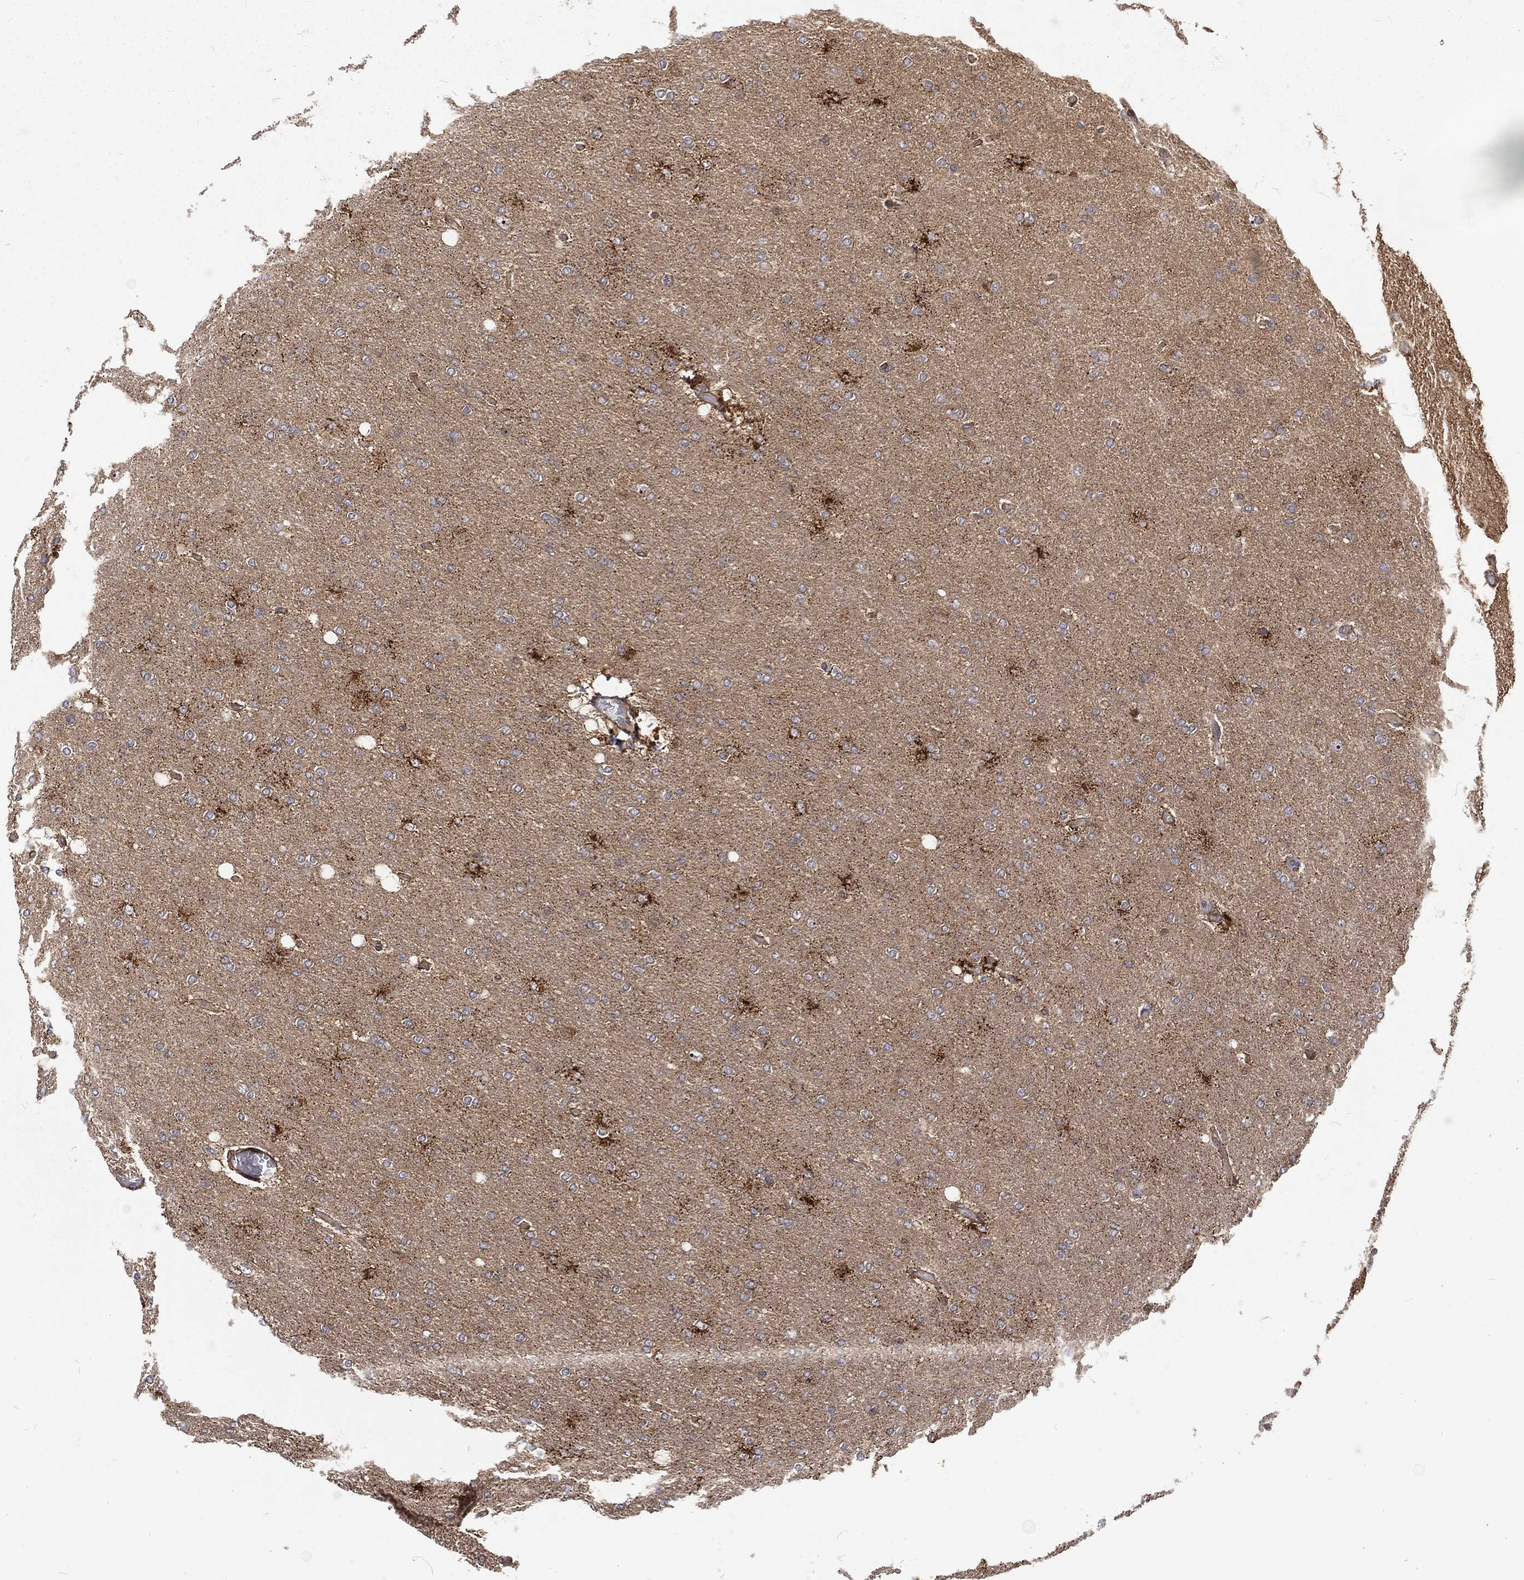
{"staining": {"intensity": "negative", "quantity": "none", "location": "none"}, "tissue": "glioma", "cell_type": "Tumor cells", "image_type": "cancer", "snomed": [{"axis": "morphology", "description": "Glioma, malignant, High grade"}, {"axis": "topography", "description": "Cerebral cortex"}], "caption": "An immunohistochemistry (IHC) histopathology image of glioma is shown. There is no staining in tumor cells of glioma.", "gene": "RFTN1", "patient": {"sex": "male", "age": 70}}